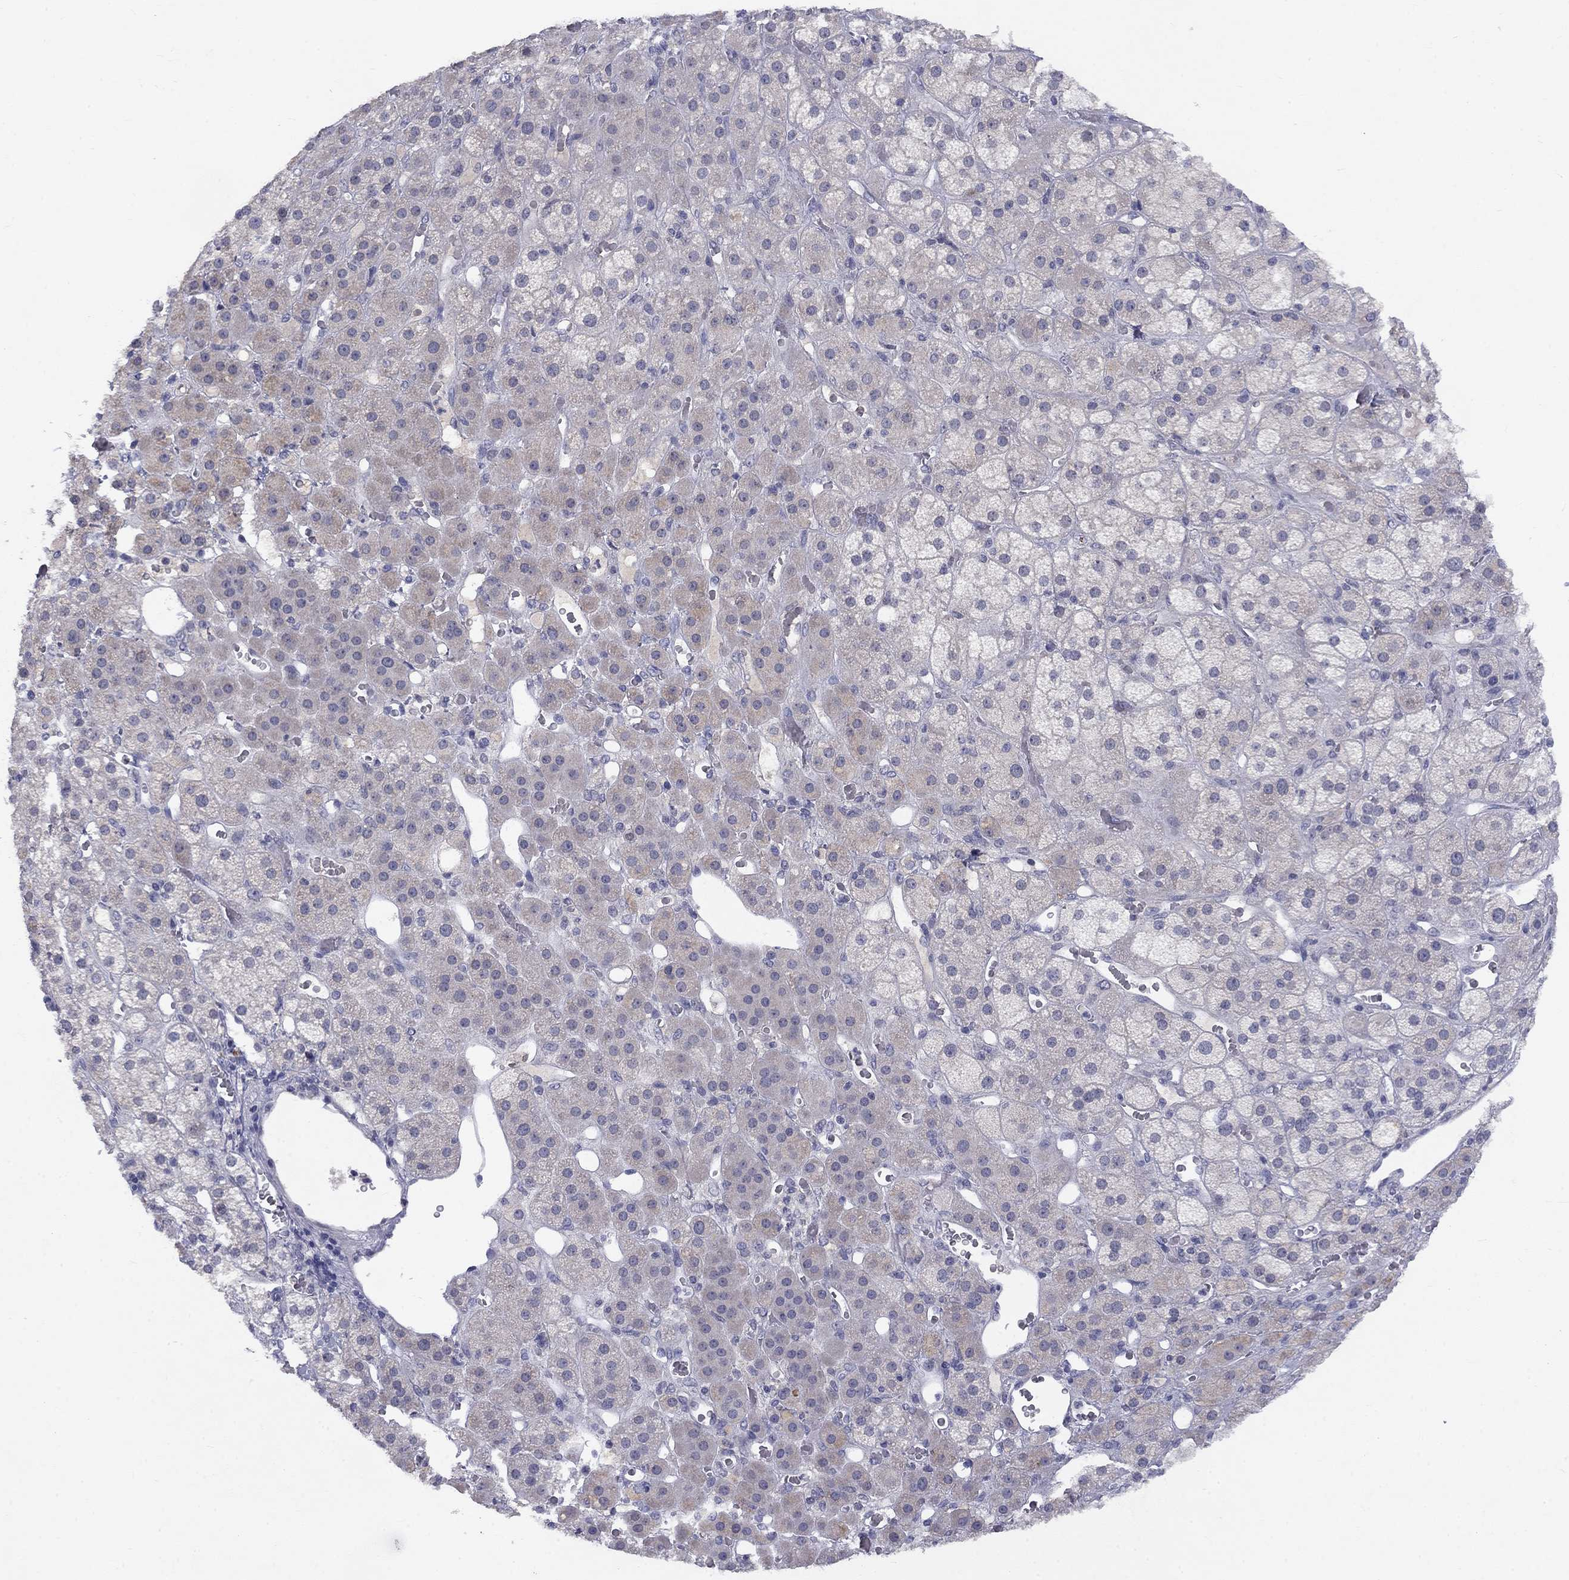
{"staining": {"intensity": "negative", "quantity": "none", "location": "none"}, "tissue": "adrenal gland", "cell_type": "Glandular cells", "image_type": "normal", "snomed": [{"axis": "morphology", "description": "Normal tissue, NOS"}, {"axis": "topography", "description": "Adrenal gland"}], "caption": "Adrenal gland stained for a protein using immunohistochemistry demonstrates no expression glandular cells.", "gene": "CACNA1A", "patient": {"sex": "male", "age": 57}}